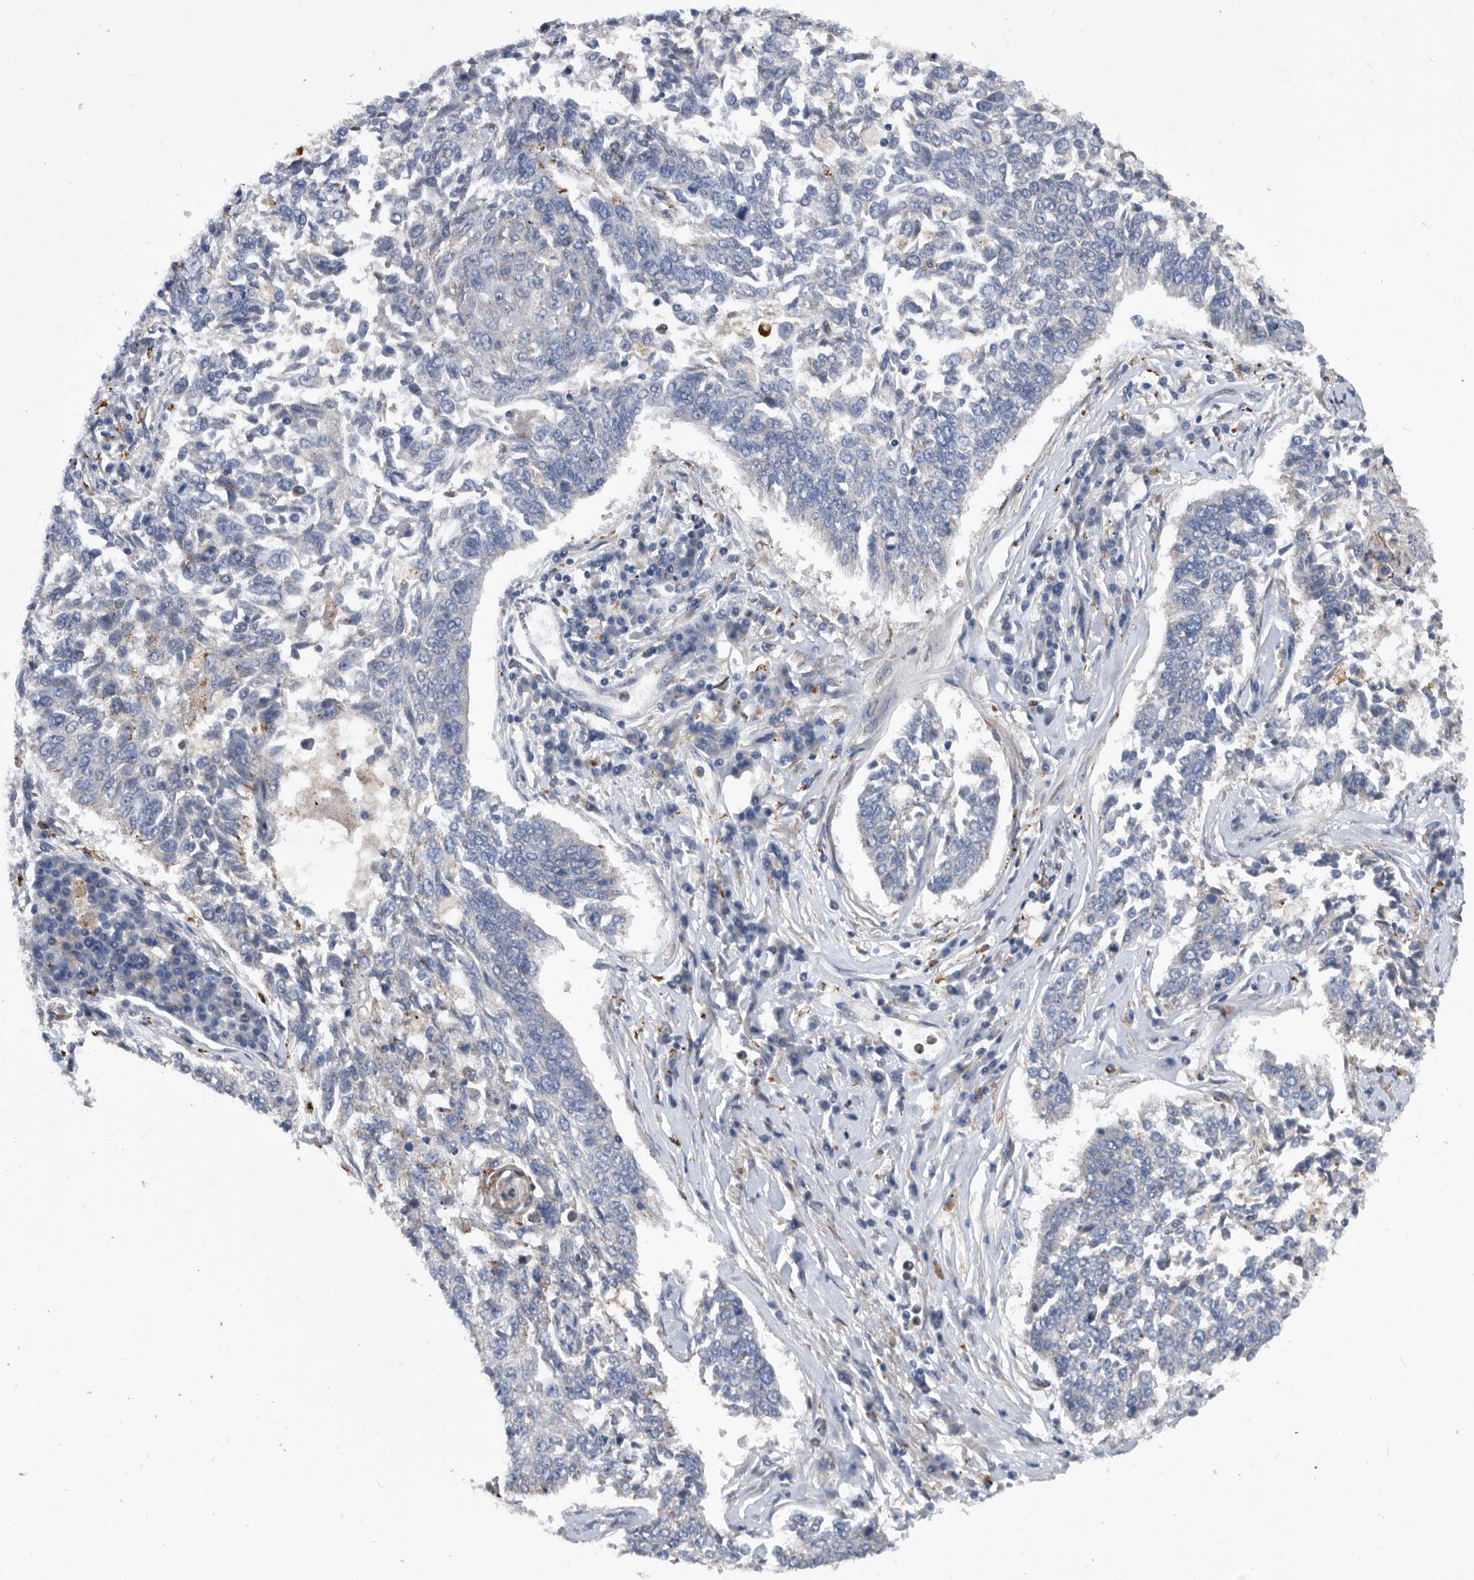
{"staining": {"intensity": "negative", "quantity": "none", "location": "none"}, "tissue": "lung cancer", "cell_type": "Tumor cells", "image_type": "cancer", "snomed": [{"axis": "morphology", "description": "Normal tissue, NOS"}, {"axis": "morphology", "description": "Squamous cell carcinoma, NOS"}, {"axis": "topography", "description": "Cartilage tissue"}, {"axis": "topography", "description": "Bronchus"}, {"axis": "topography", "description": "Lung"}], "caption": "The histopathology image exhibits no significant staining in tumor cells of squamous cell carcinoma (lung). The staining is performed using DAB (3,3'-diaminobenzidine) brown chromogen with nuclei counter-stained in using hematoxylin.", "gene": "BAIAP3", "patient": {"sex": "female", "age": 49}}